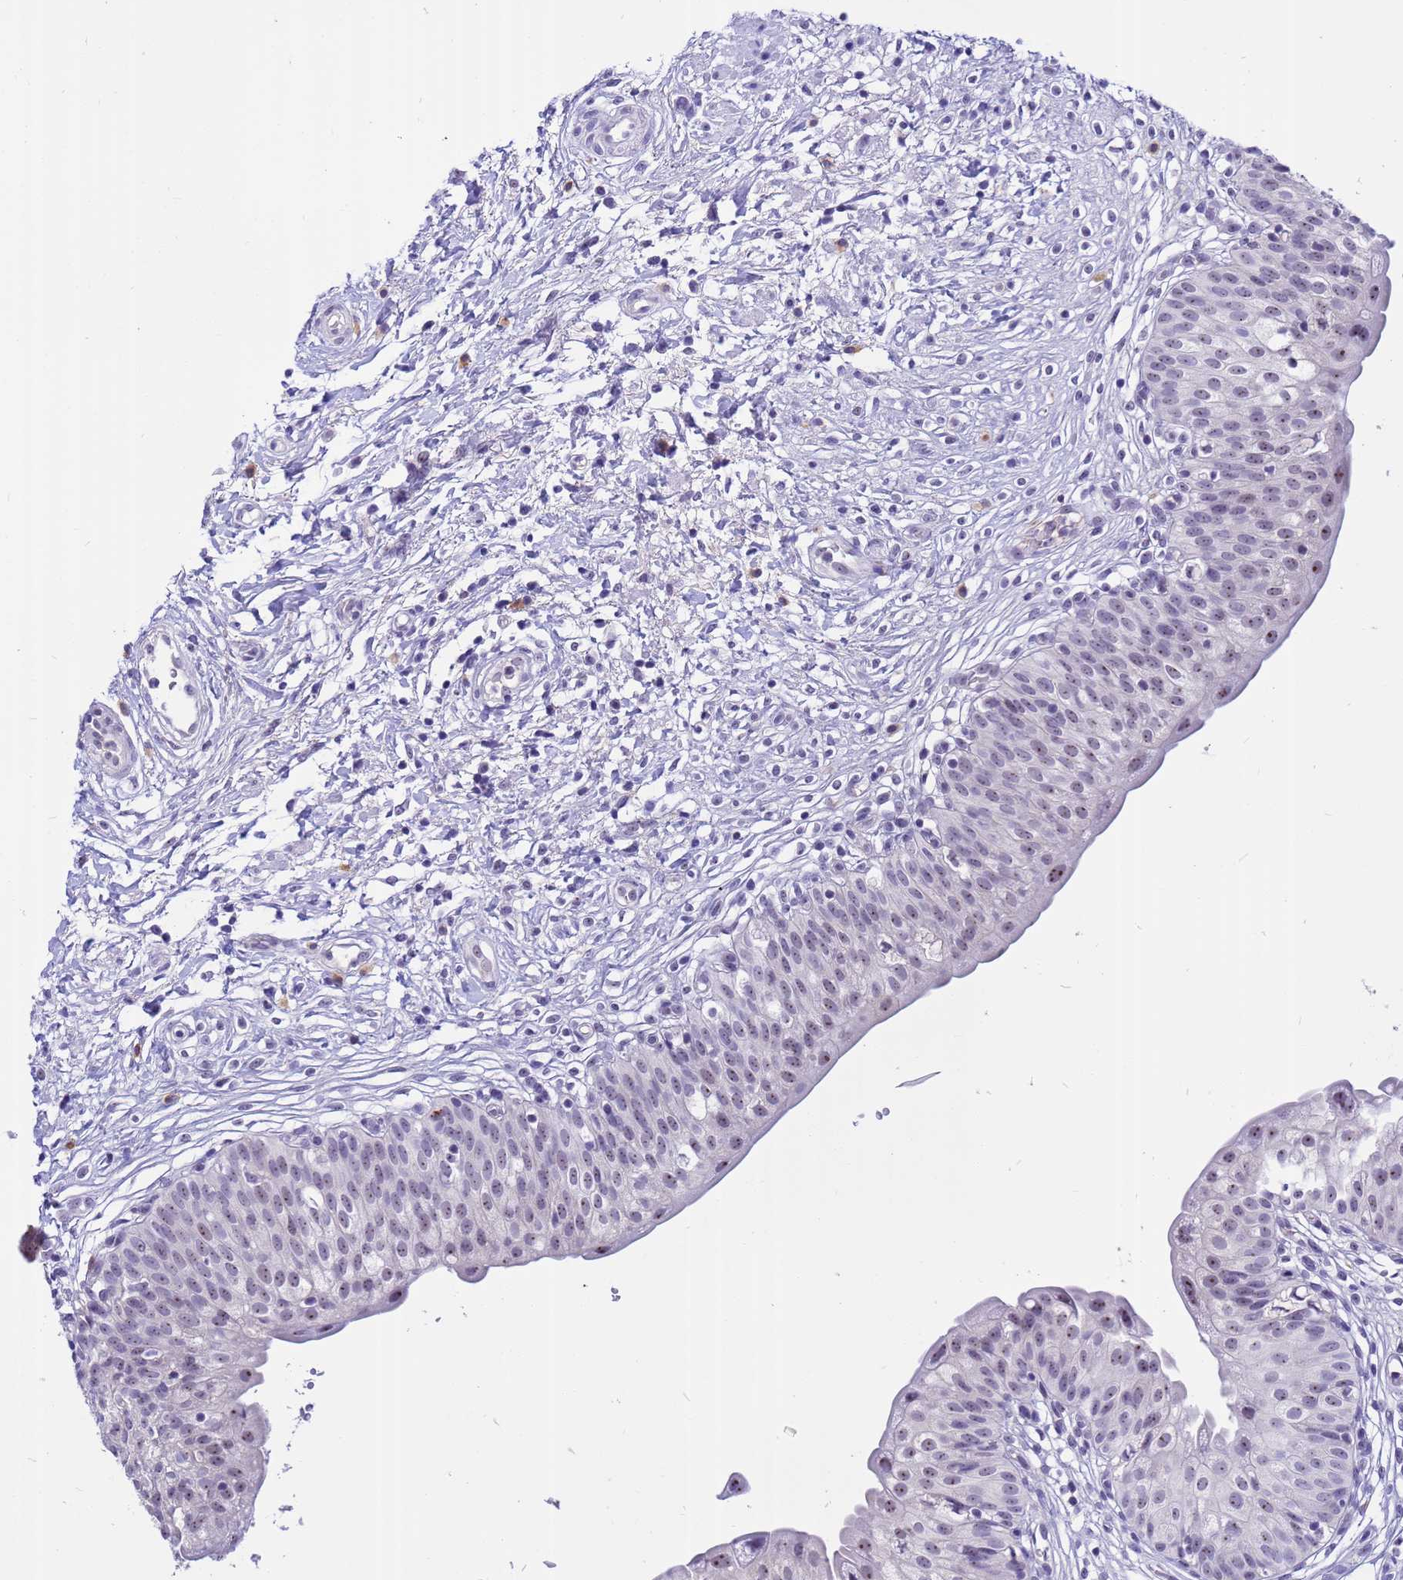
{"staining": {"intensity": "moderate", "quantity": "25%-75%", "location": "nuclear"}, "tissue": "urinary bladder", "cell_type": "Urothelial cells", "image_type": "normal", "snomed": [{"axis": "morphology", "description": "Normal tissue, NOS"}, {"axis": "topography", "description": "Urinary bladder"}], "caption": "A histopathology image of human urinary bladder stained for a protein reveals moderate nuclear brown staining in urothelial cells.", "gene": "DMRTC2", "patient": {"sex": "male", "age": 55}}